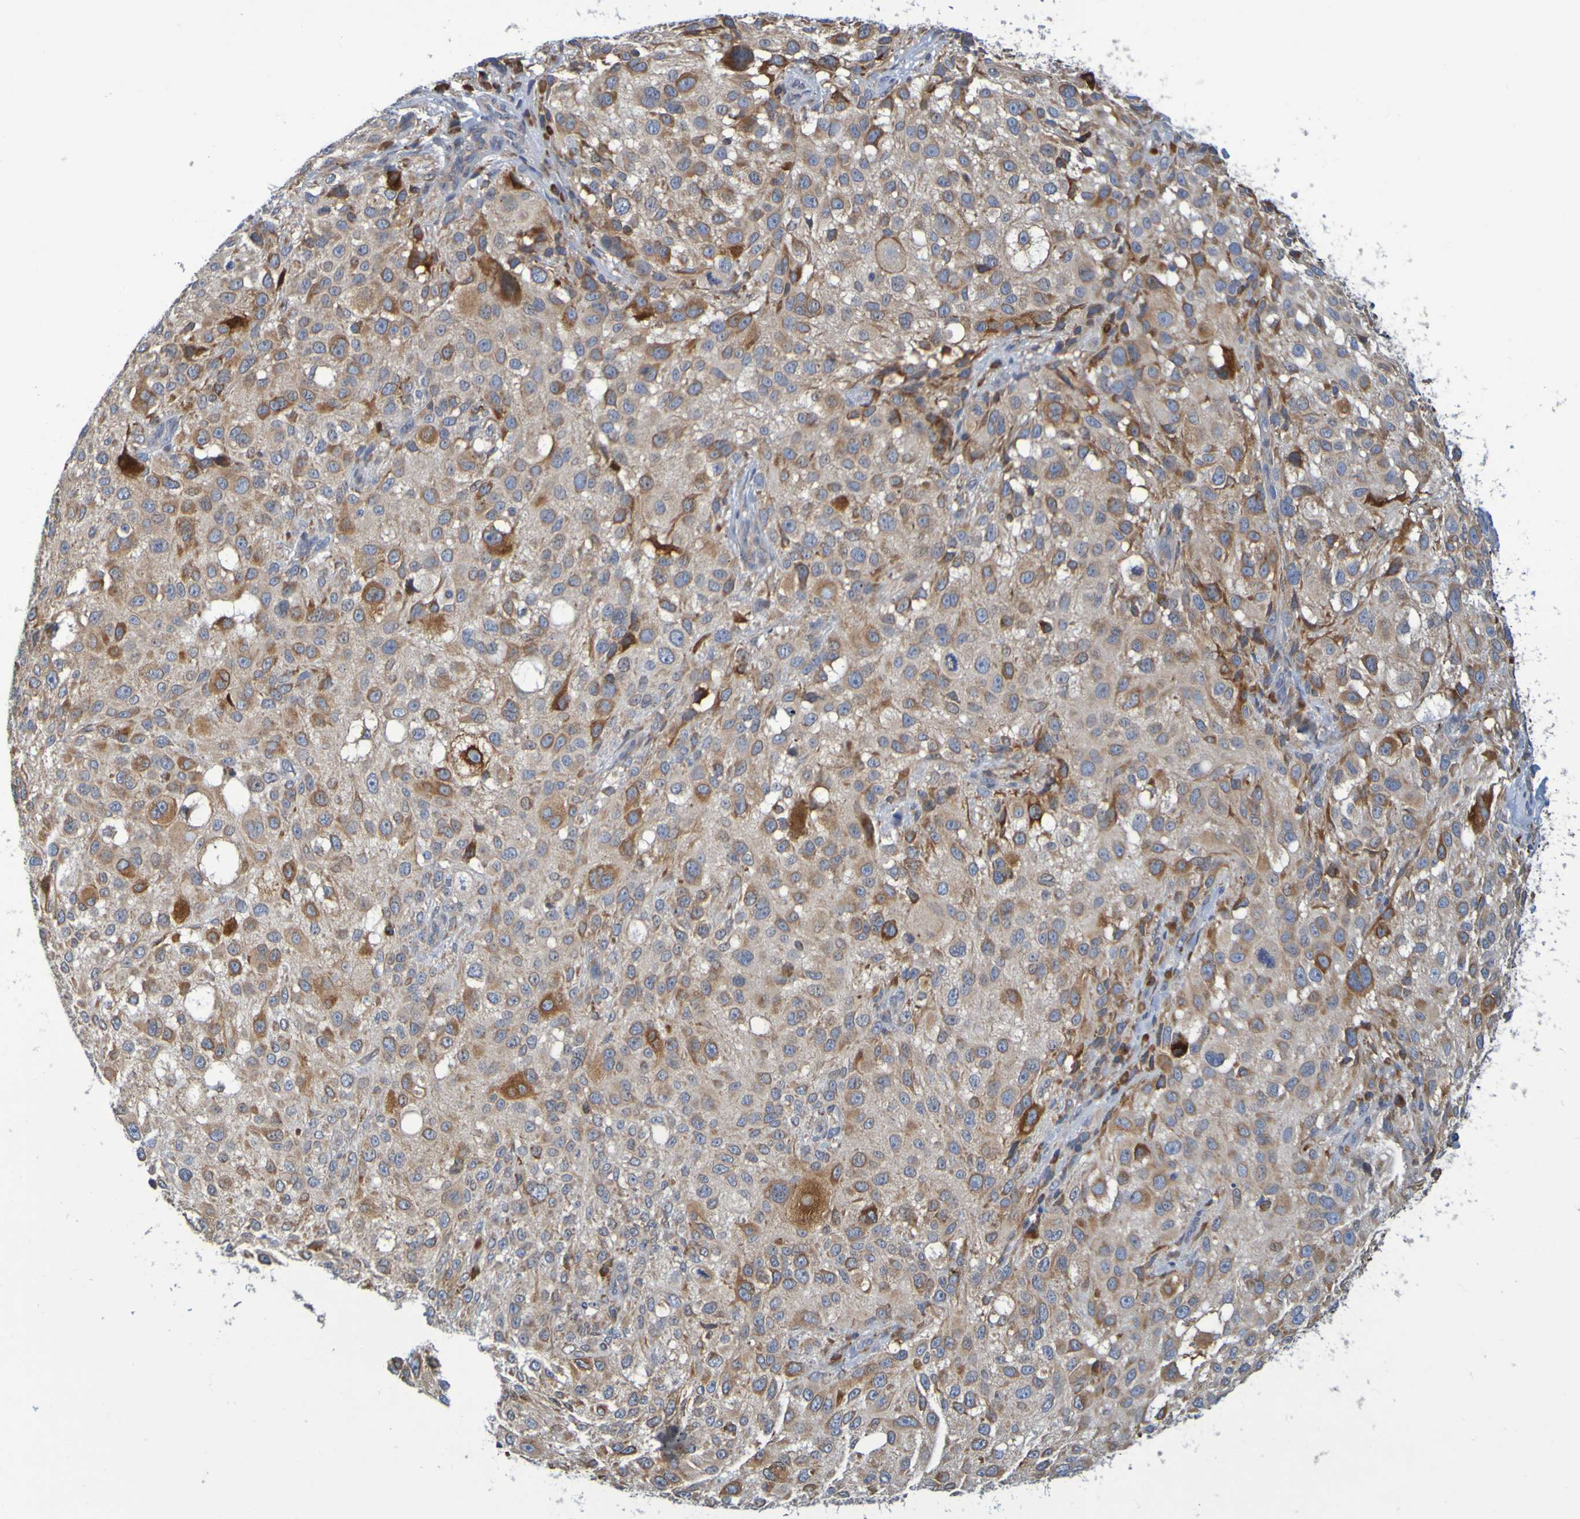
{"staining": {"intensity": "moderate", "quantity": "25%-75%", "location": "cytoplasmic/membranous"}, "tissue": "melanoma", "cell_type": "Tumor cells", "image_type": "cancer", "snomed": [{"axis": "morphology", "description": "Necrosis, NOS"}, {"axis": "morphology", "description": "Malignant melanoma, NOS"}, {"axis": "topography", "description": "Skin"}], "caption": "Melanoma stained with a protein marker displays moderate staining in tumor cells.", "gene": "SIL1", "patient": {"sex": "female", "age": 87}}